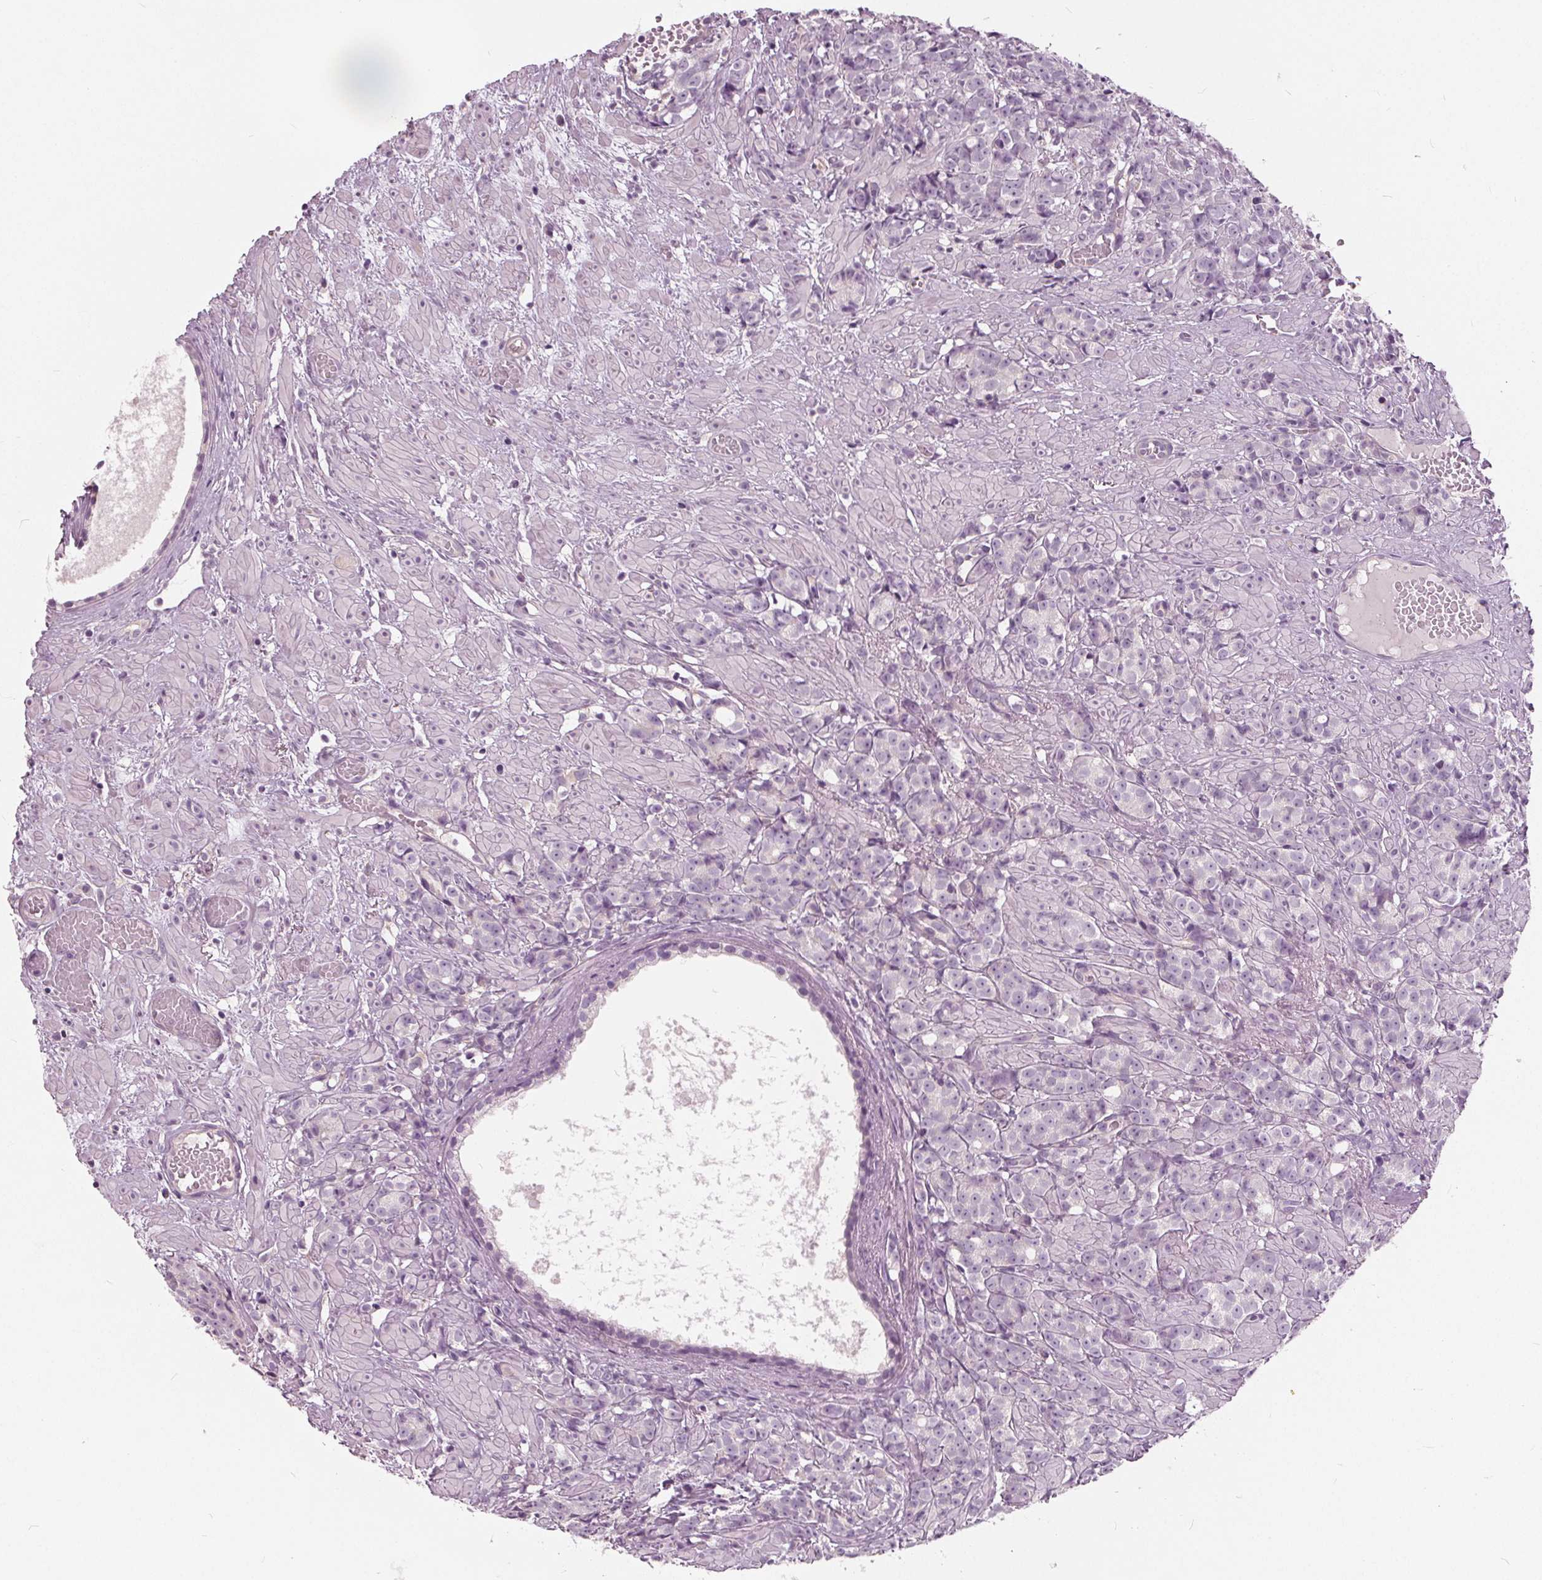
{"staining": {"intensity": "negative", "quantity": "none", "location": "none"}, "tissue": "prostate cancer", "cell_type": "Tumor cells", "image_type": "cancer", "snomed": [{"axis": "morphology", "description": "Adenocarcinoma, High grade"}, {"axis": "topography", "description": "Prostate"}], "caption": "Immunohistochemistry of human adenocarcinoma (high-grade) (prostate) displays no expression in tumor cells.", "gene": "LHFPL7", "patient": {"sex": "male", "age": 81}}